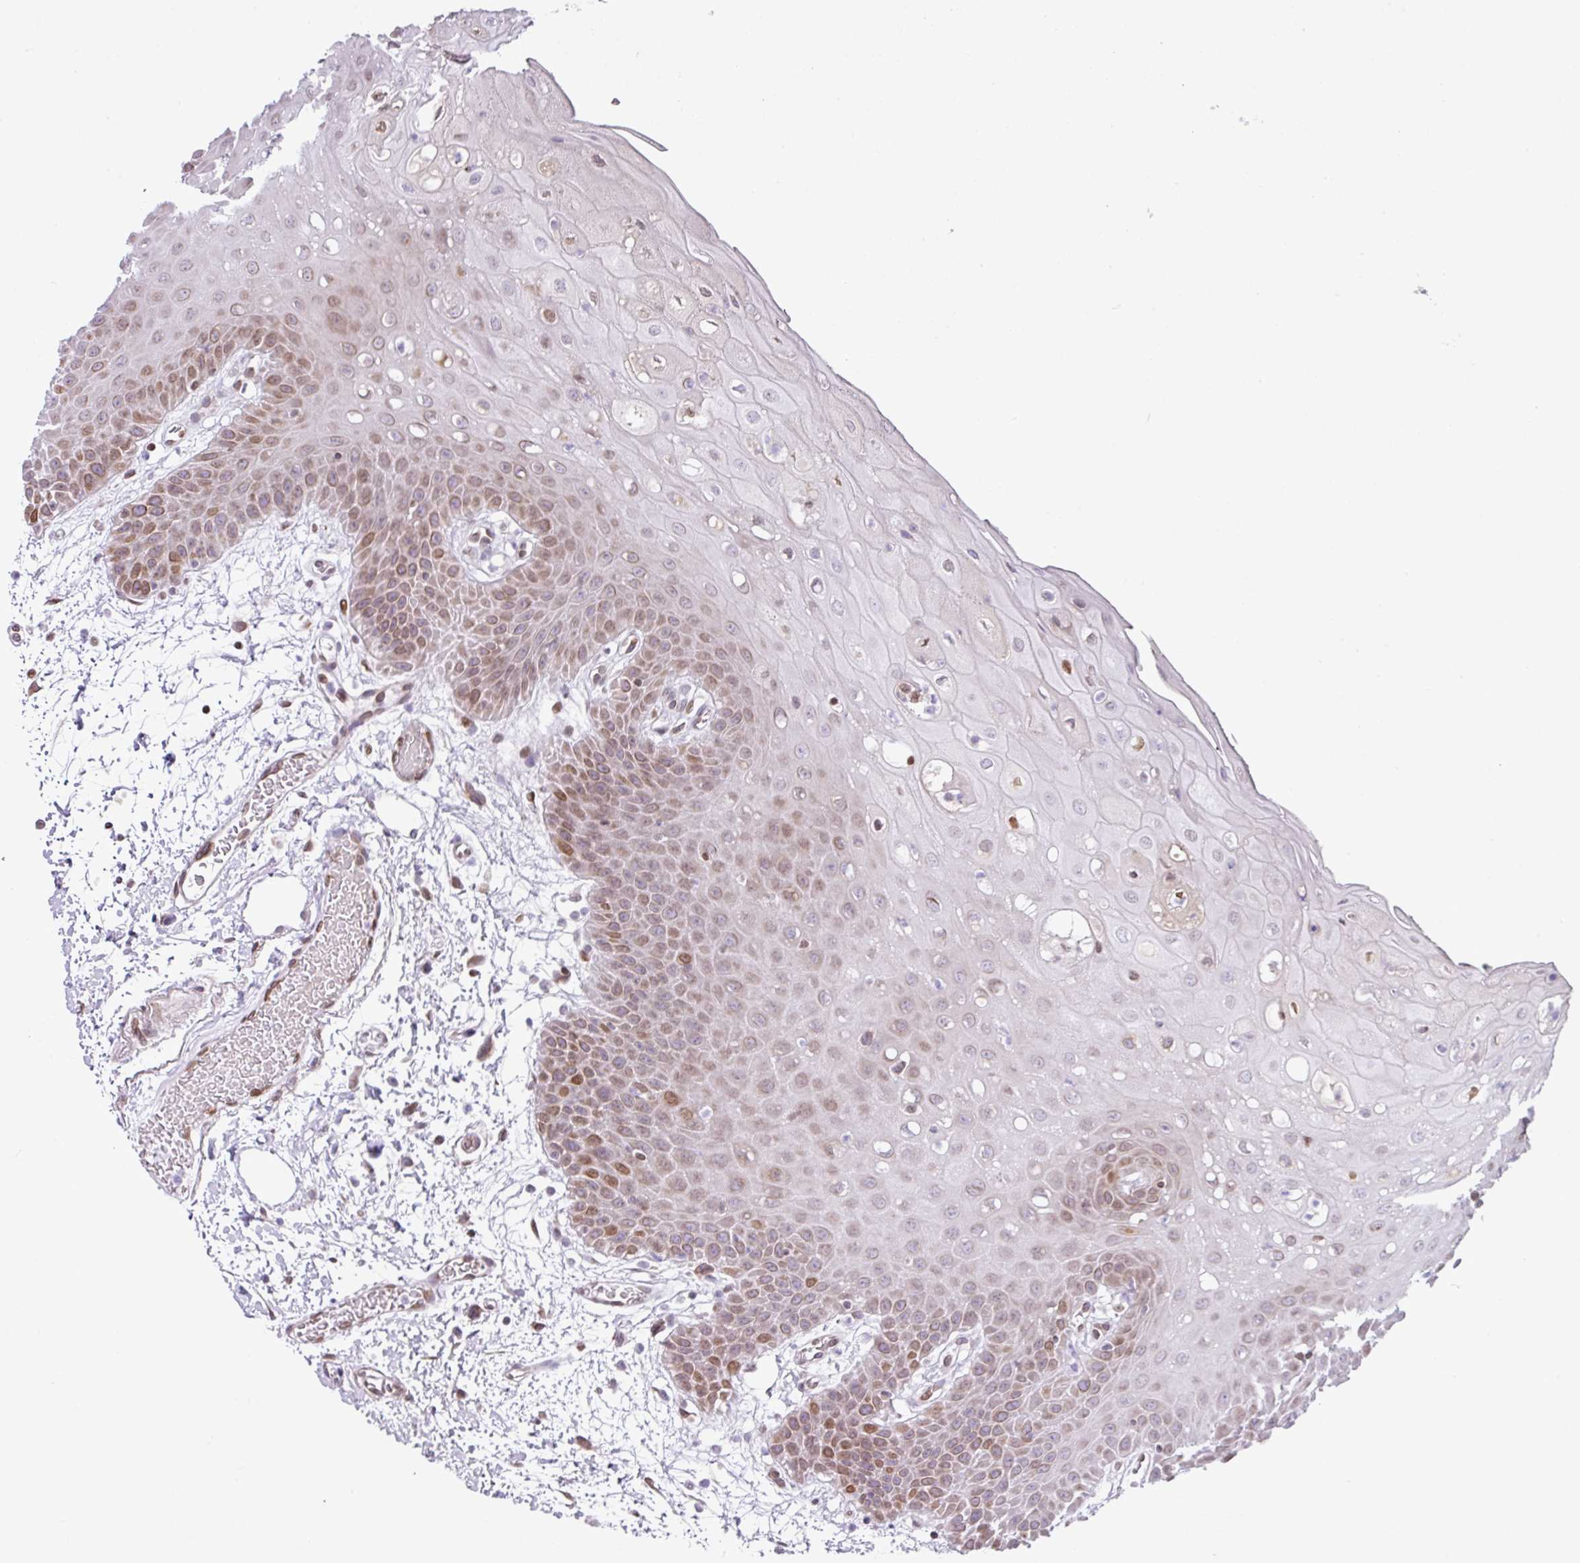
{"staining": {"intensity": "moderate", "quantity": "25%-75%", "location": "nuclear"}, "tissue": "oral mucosa", "cell_type": "Squamous epithelial cells", "image_type": "normal", "snomed": [{"axis": "morphology", "description": "Normal tissue, NOS"}, {"axis": "topography", "description": "Oral tissue"}, {"axis": "topography", "description": "Tounge, NOS"}], "caption": "A medium amount of moderate nuclear staining is appreciated in approximately 25%-75% of squamous epithelial cells in benign oral mucosa.", "gene": "PLK1", "patient": {"sex": "female", "age": 59}}